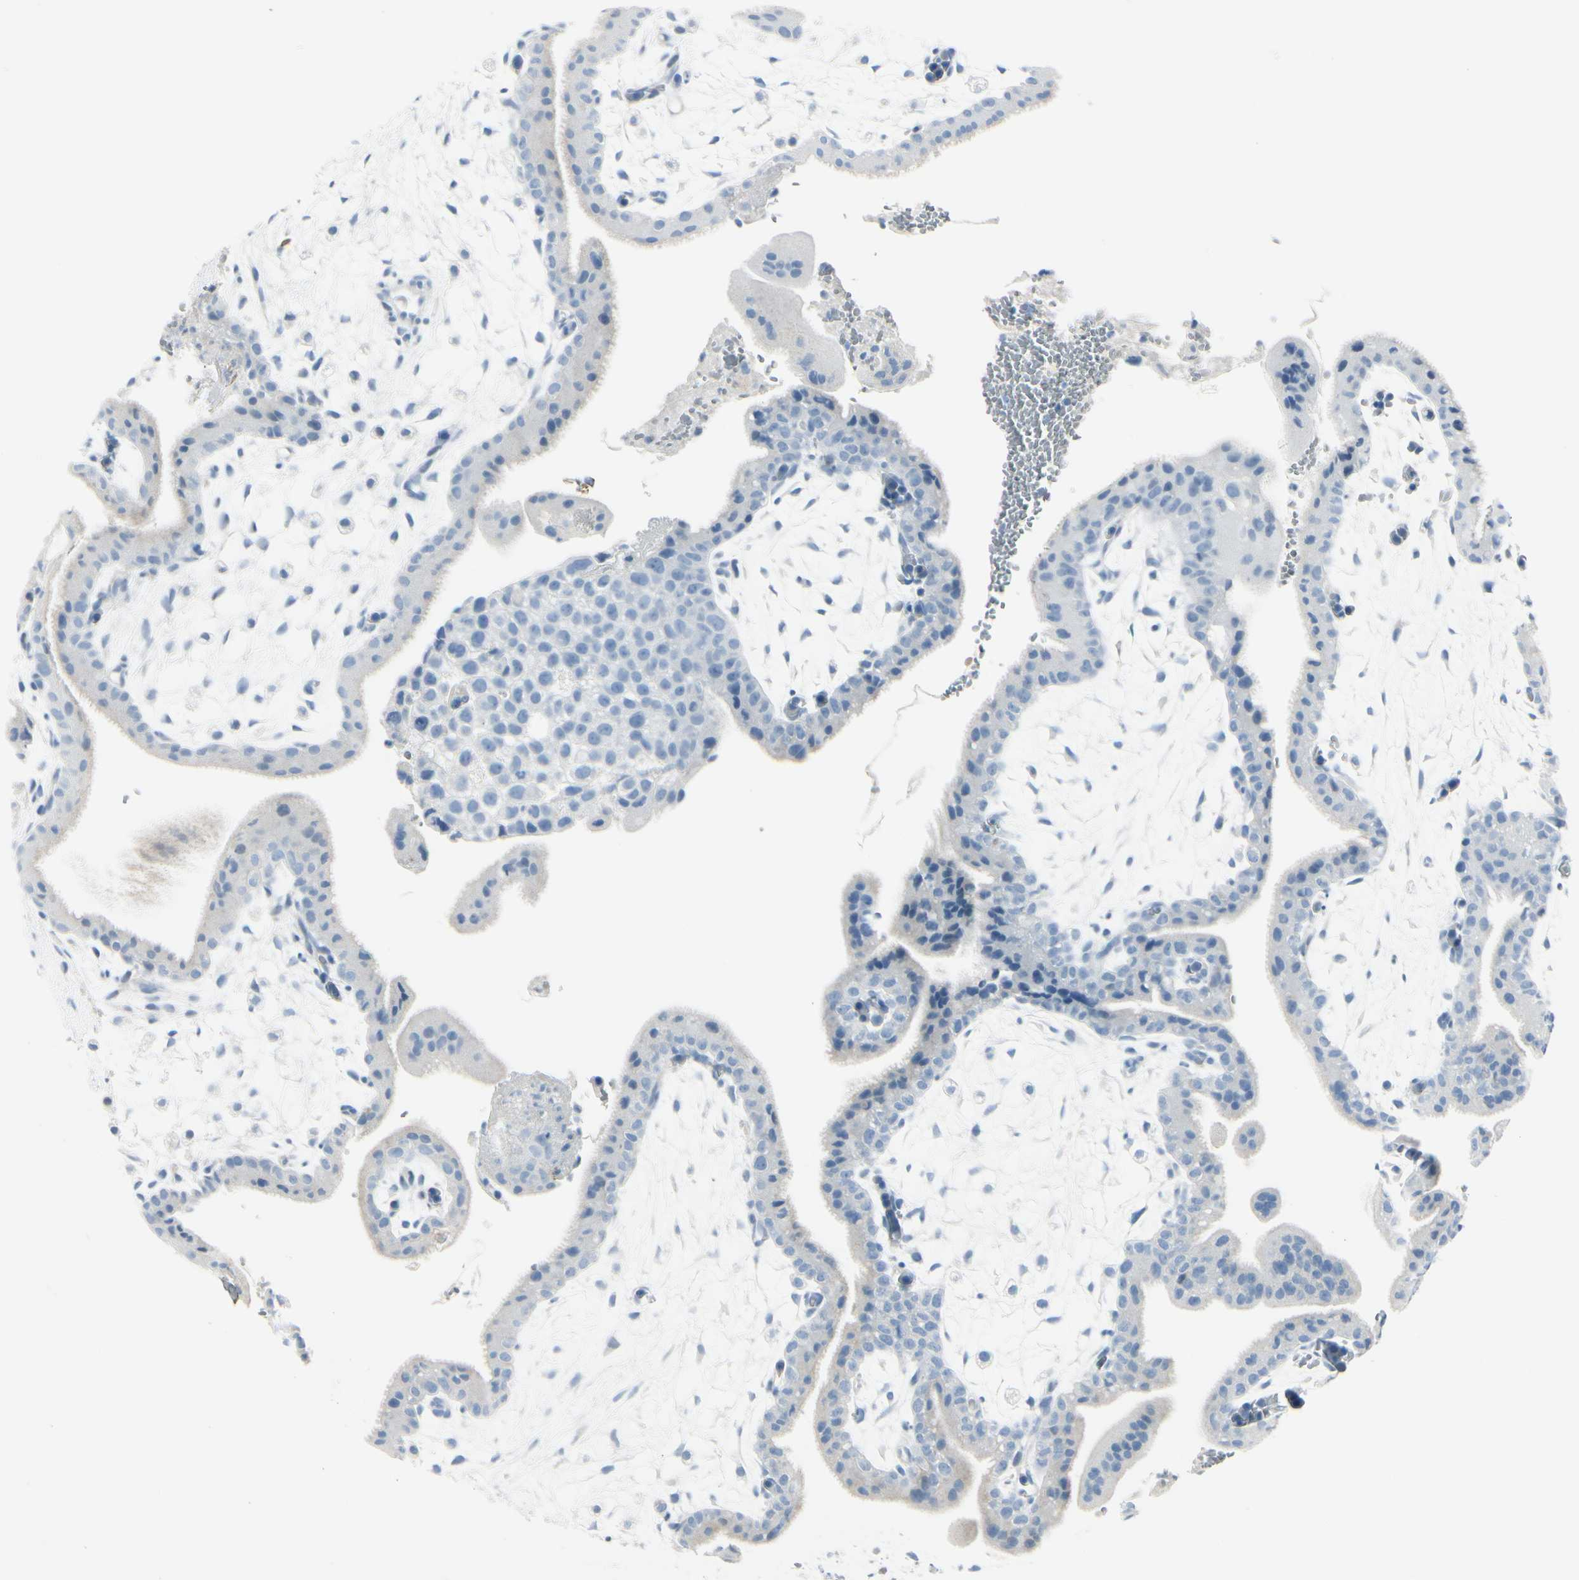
{"staining": {"intensity": "negative", "quantity": "none", "location": "none"}, "tissue": "placenta", "cell_type": "Decidual cells", "image_type": "normal", "snomed": [{"axis": "morphology", "description": "Normal tissue, NOS"}, {"axis": "topography", "description": "Placenta"}], "caption": "Immunohistochemical staining of normal placenta demonstrates no significant expression in decidual cells. (DAB (3,3'-diaminobenzidine) IHC visualized using brightfield microscopy, high magnification).", "gene": "CDHR5", "patient": {"sex": "female", "age": 35}}